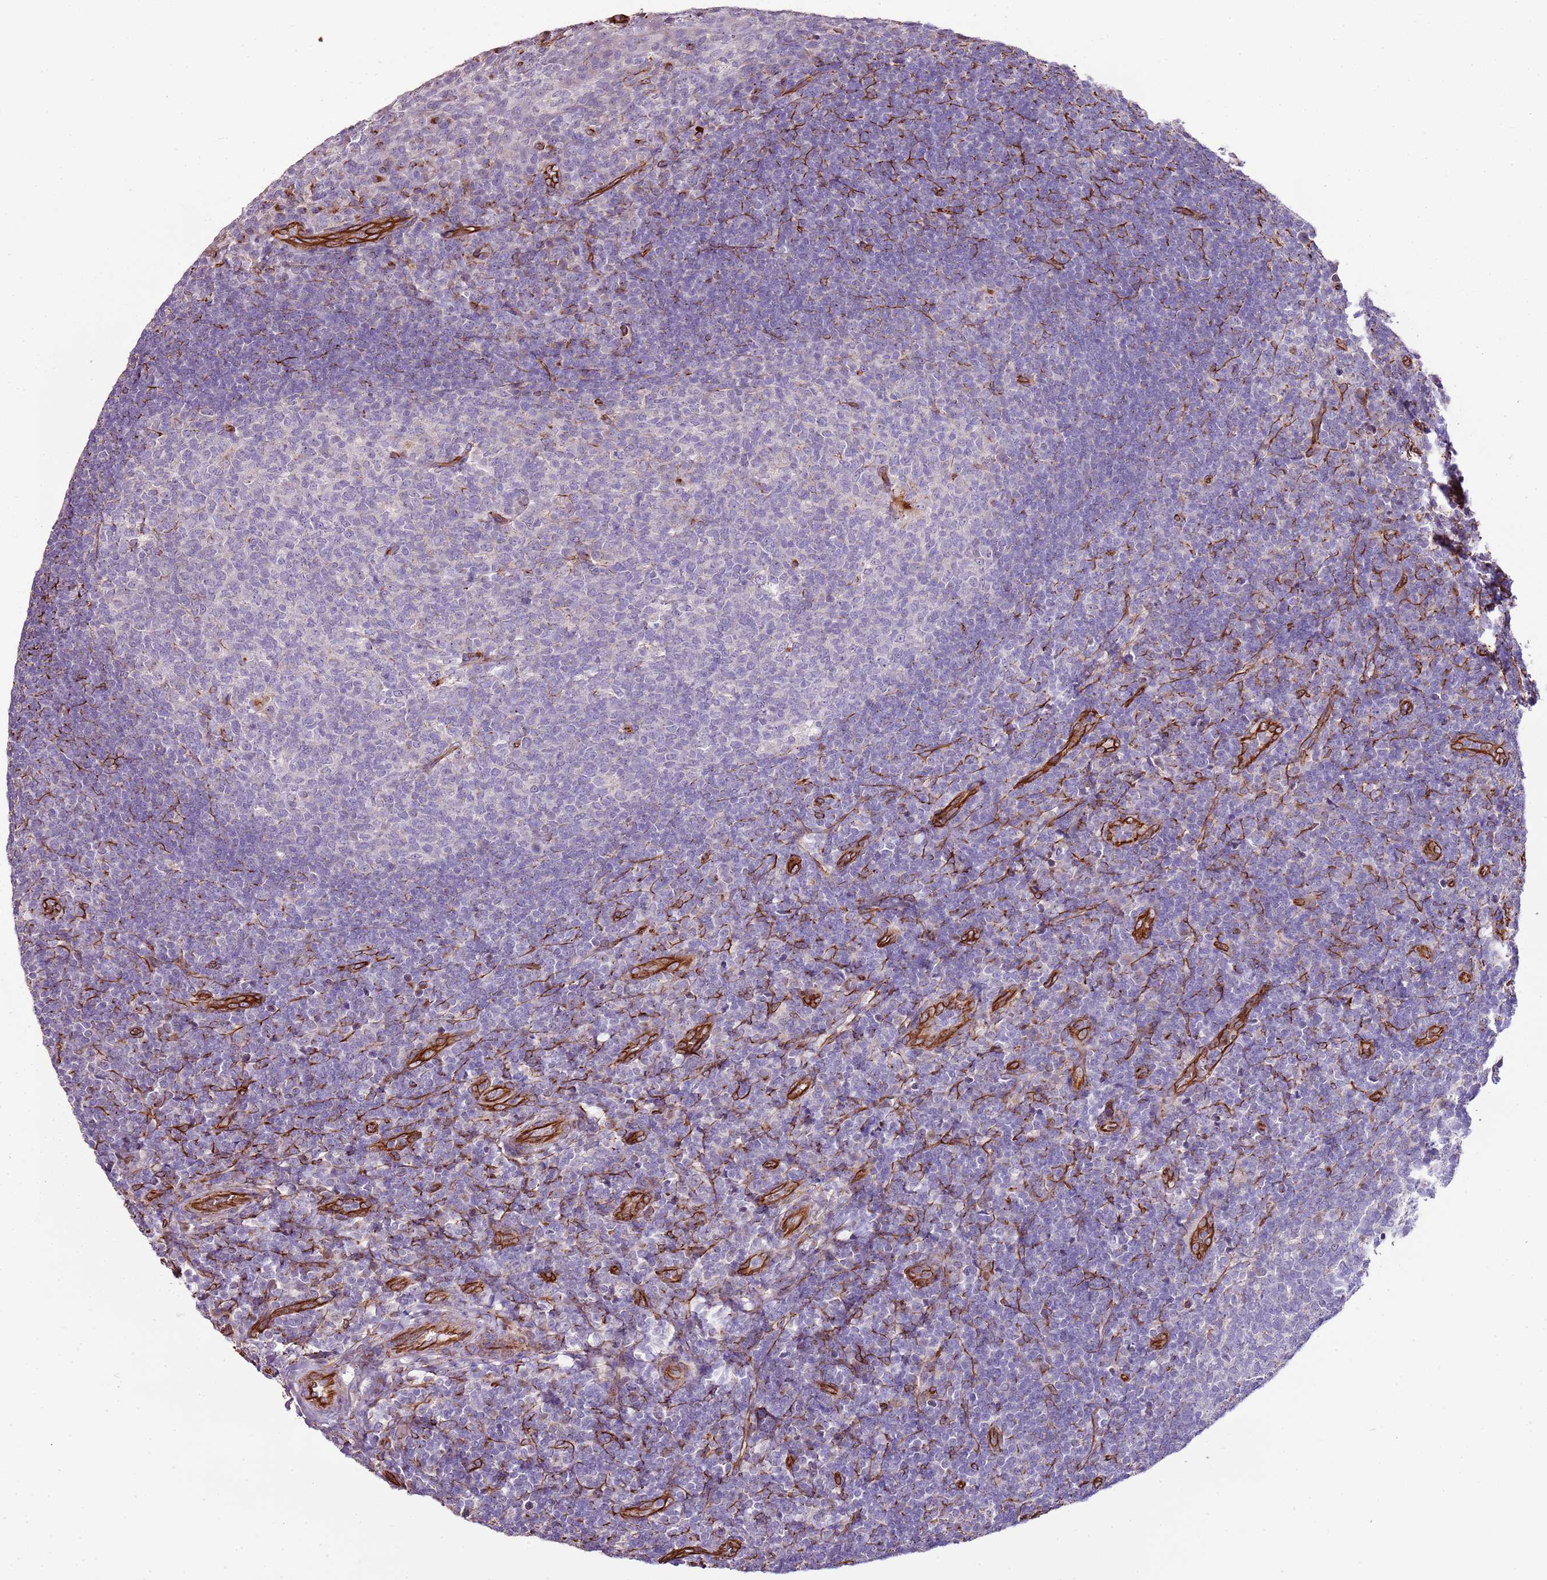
{"staining": {"intensity": "negative", "quantity": "none", "location": "none"}, "tissue": "tonsil", "cell_type": "Germinal center cells", "image_type": "normal", "snomed": [{"axis": "morphology", "description": "Normal tissue, NOS"}, {"axis": "topography", "description": "Tonsil"}], "caption": "DAB (3,3'-diaminobenzidine) immunohistochemical staining of normal tonsil shows no significant positivity in germinal center cells.", "gene": "ZNF786", "patient": {"sex": "female", "age": 10}}